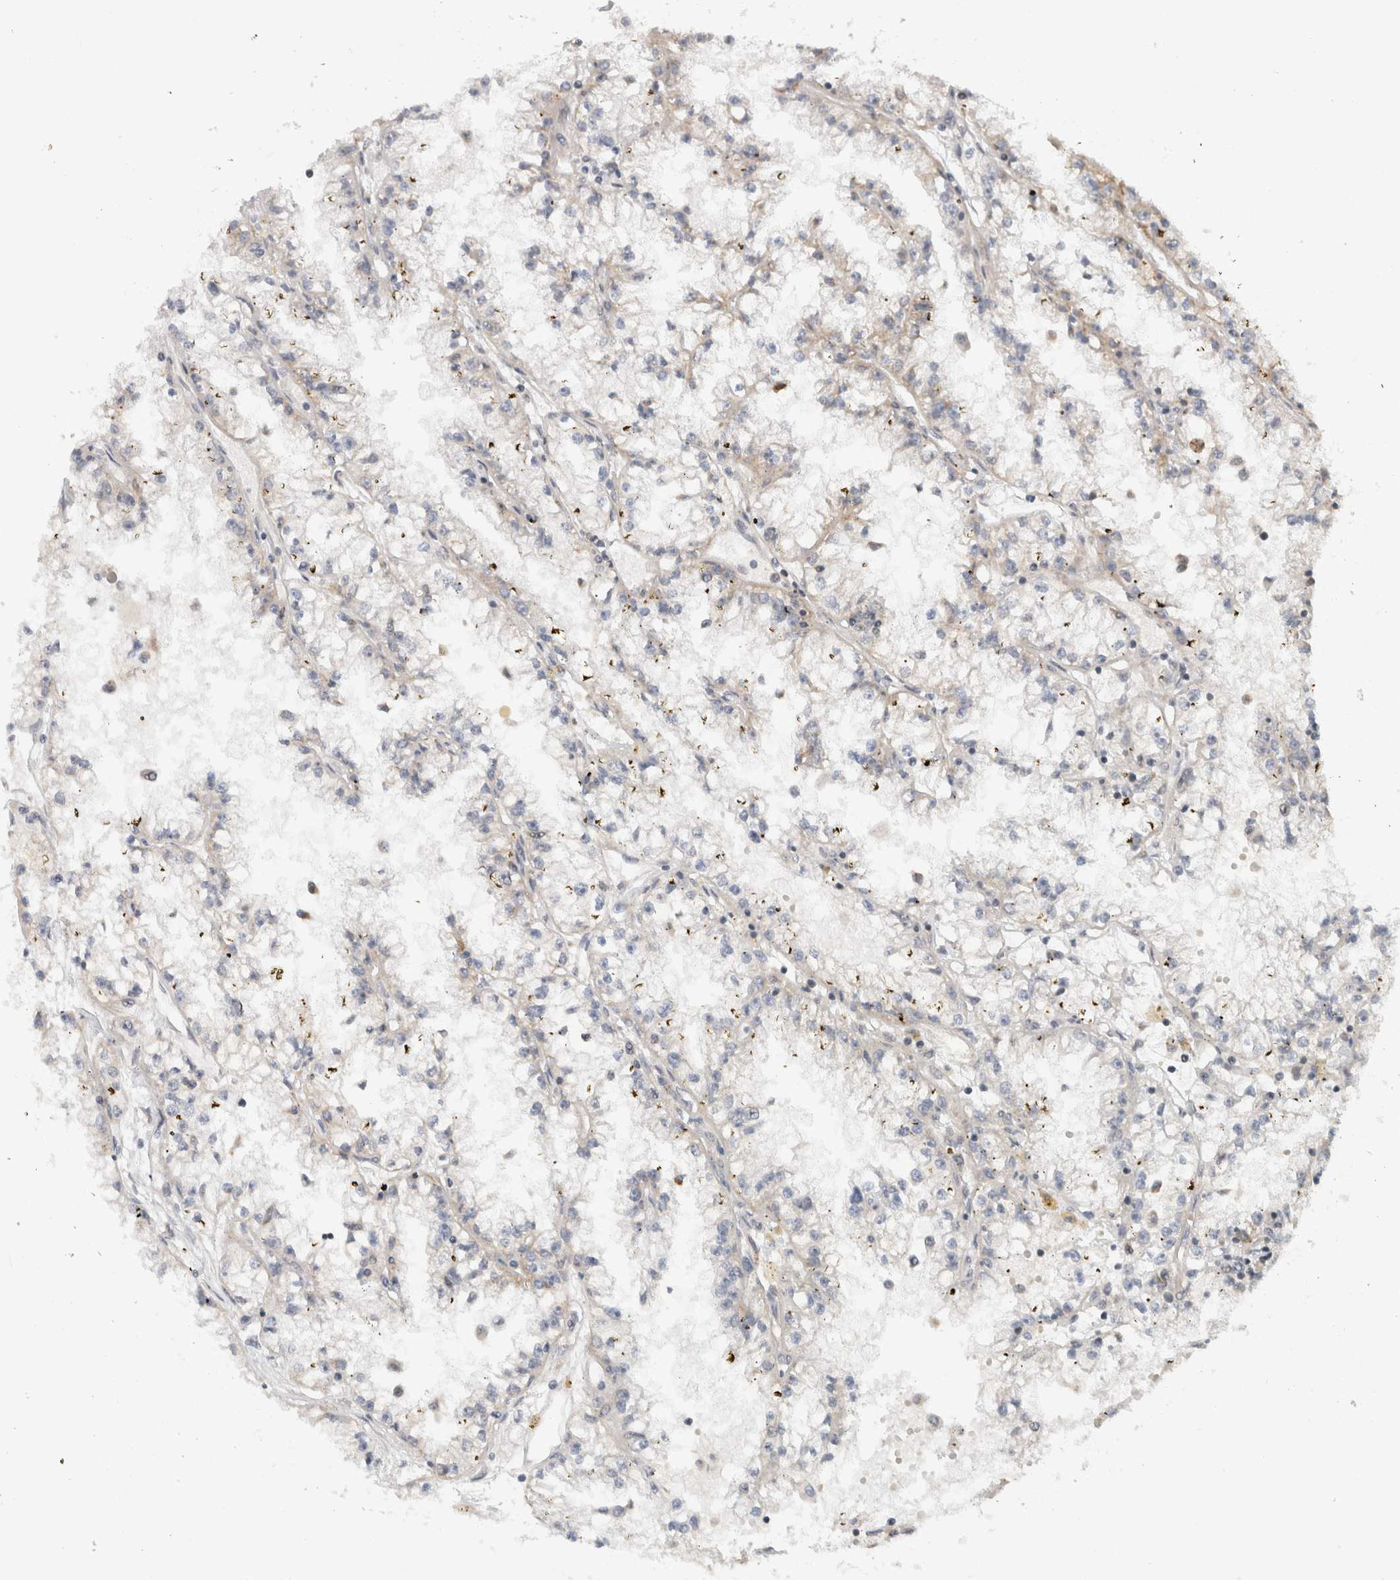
{"staining": {"intensity": "weak", "quantity": "<25%", "location": "cytoplasmic/membranous"}, "tissue": "renal cancer", "cell_type": "Tumor cells", "image_type": "cancer", "snomed": [{"axis": "morphology", "description": "Adenocarcinoma, NOS"}, {"axis": "topography", "description": "Kidney"}], "caption": "Micrograph shows no protein expression in tumor cells of adenocarcinoma (renal) tissue.", "gene": "CMC2", "patient": {"sex": "male", "age": 56}}